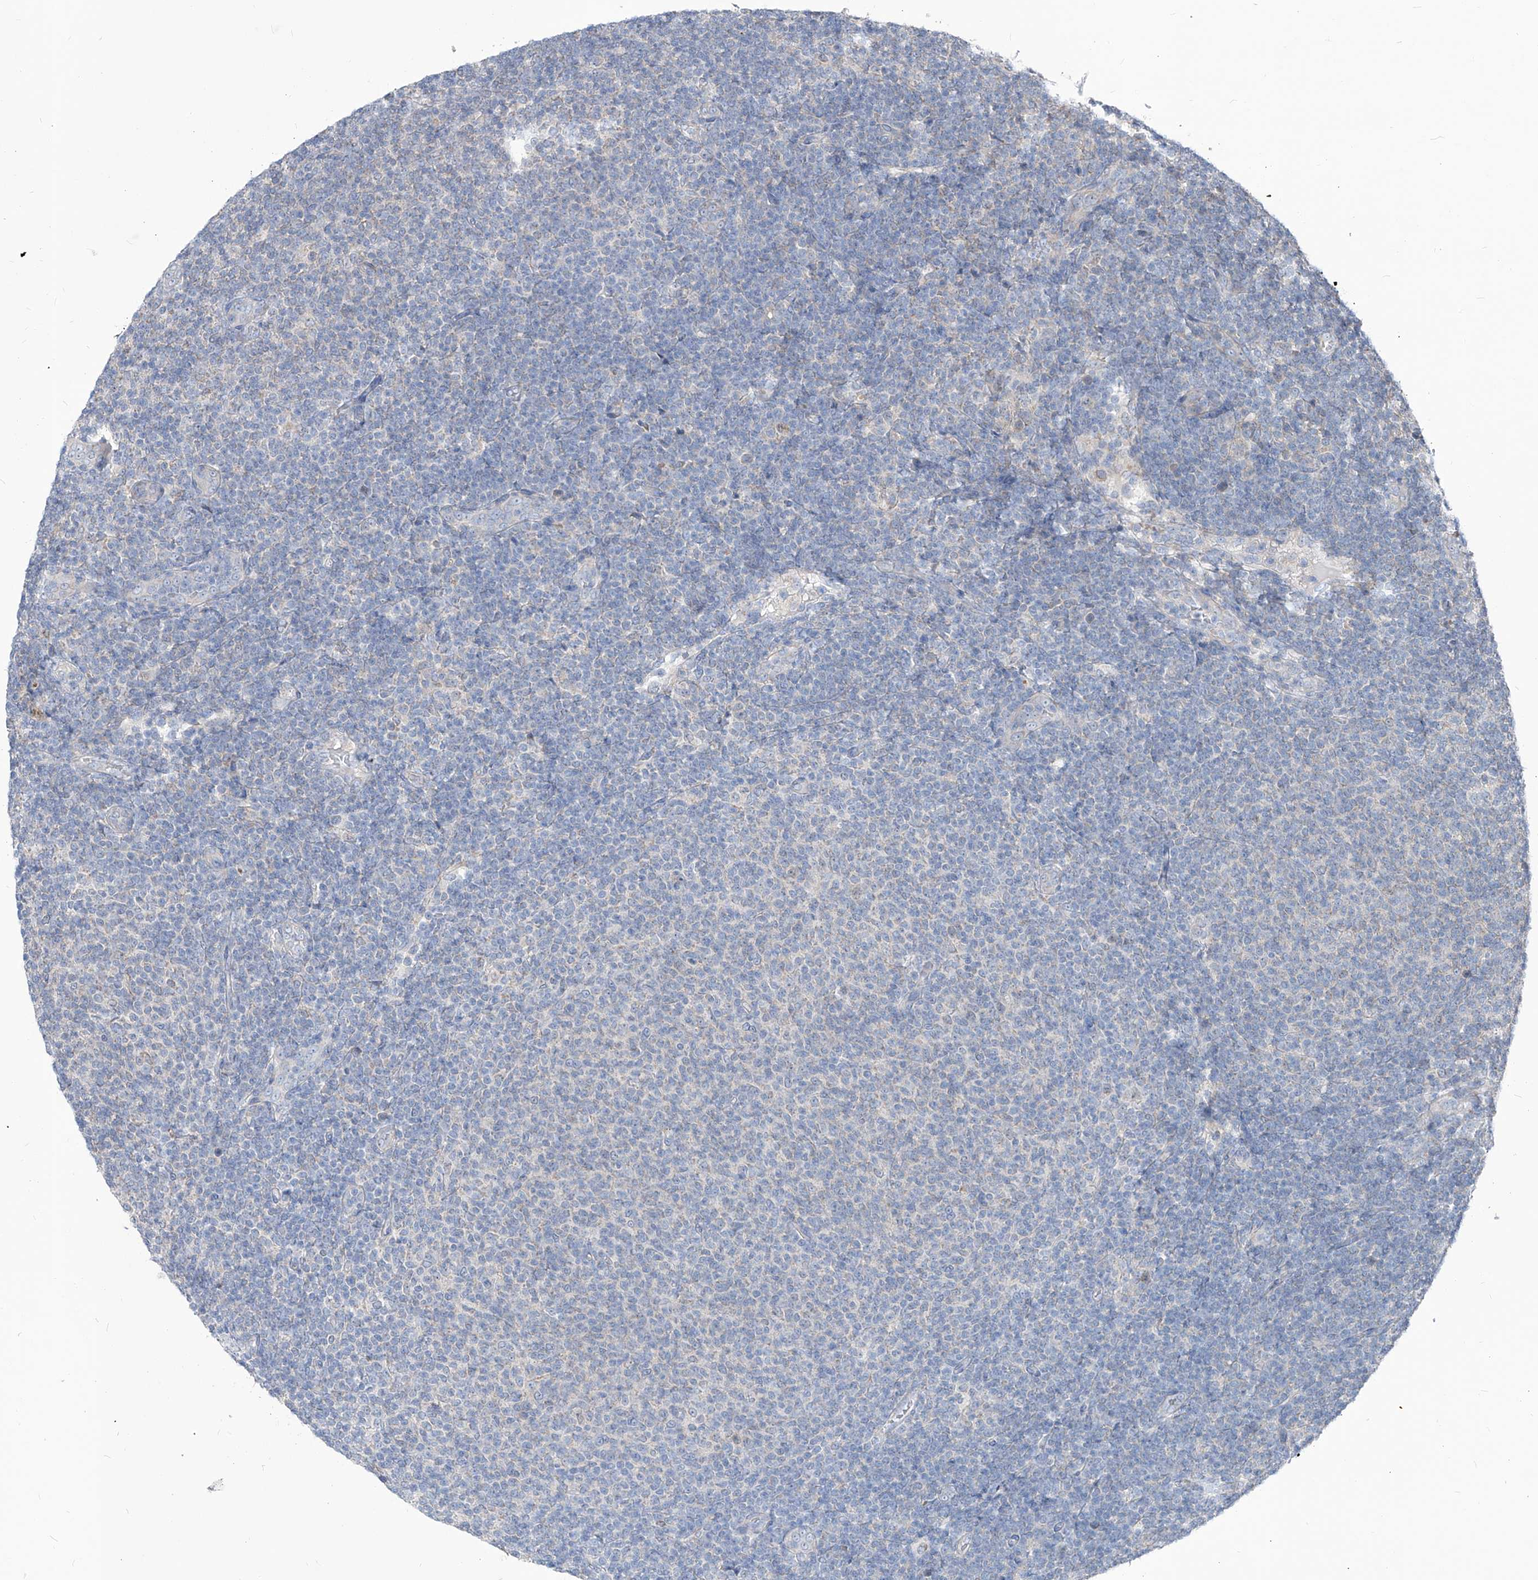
{"staining": {"intensity": "negative", "quantity": "none", "location": "none"}, "tissue": "lymphoma", "cell_type": "Tumor cells", "image_type": "cancer", "snomed": [{"axis": "morphology", "description": "Malignant lymphoma, non-Hodgkin's type, Low grade"}, {"axis": "topography", "description": "Lymph node"}], "caption": "Immunohistochemical staining of human lymphoma demonstrates no significant staining in tumor cells.", "gene": "AGPS", "patient": {"sex": "male", "age": 66}}